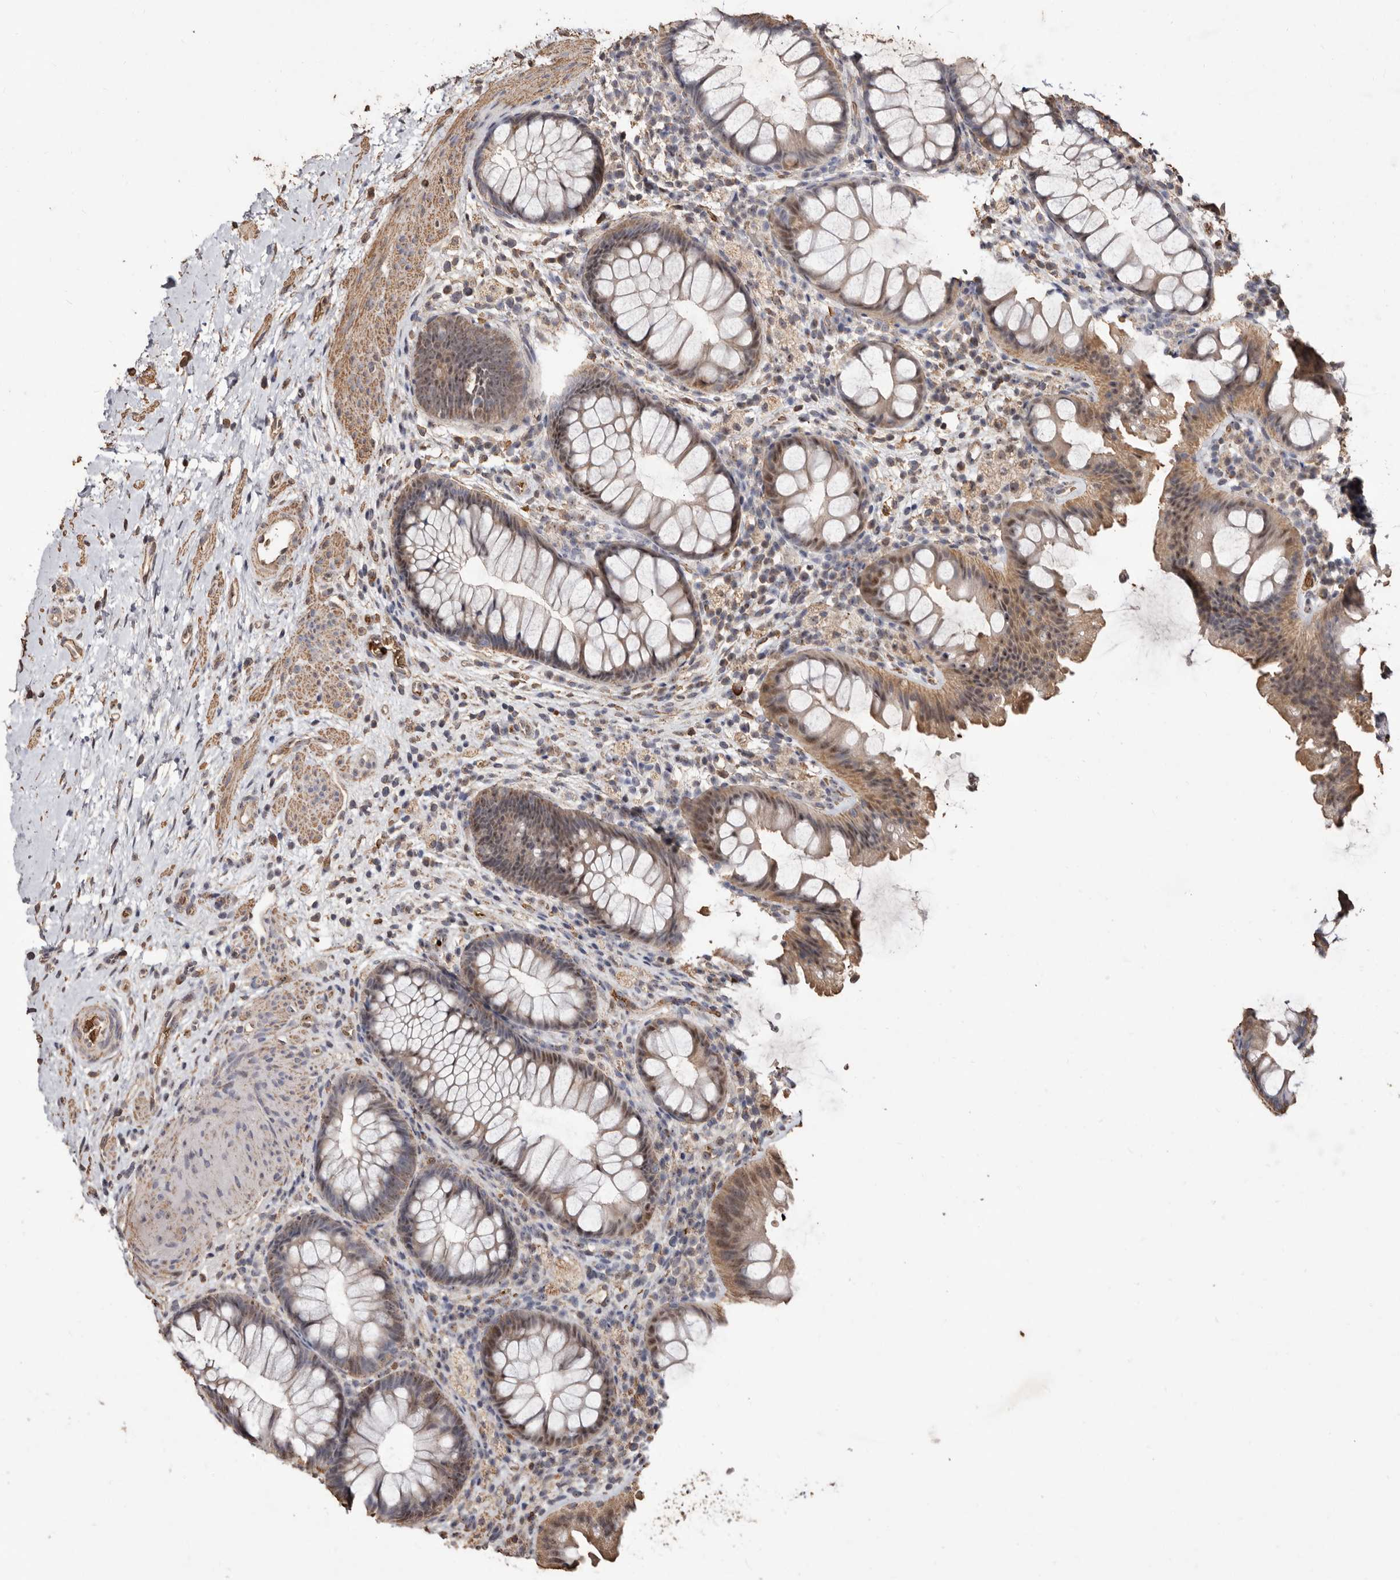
{"staining": {"intensity": "weak", "quantity": ">75%", "location": "cytoplasmic/membranous"}, "tissue": "colon", "cell_type": "Endothelial cells", "image_type": "normal", "snomed": [{"axis": "morphology", "description": "Normal tissue, NOS"}, {"axis": "topography", "description": "Colon"}], "caption": "Endothelial cells show low levels of weak cytoplasmic/membranous staining in about >75% of cells in normal colon. The staining is performed using DAB brown chromogen to label protein expression. The nuclei are counter-stained blue using hematoxylin.", "gene": "GRAMD2A", "patient": {"sex": "female", "age": 62}}